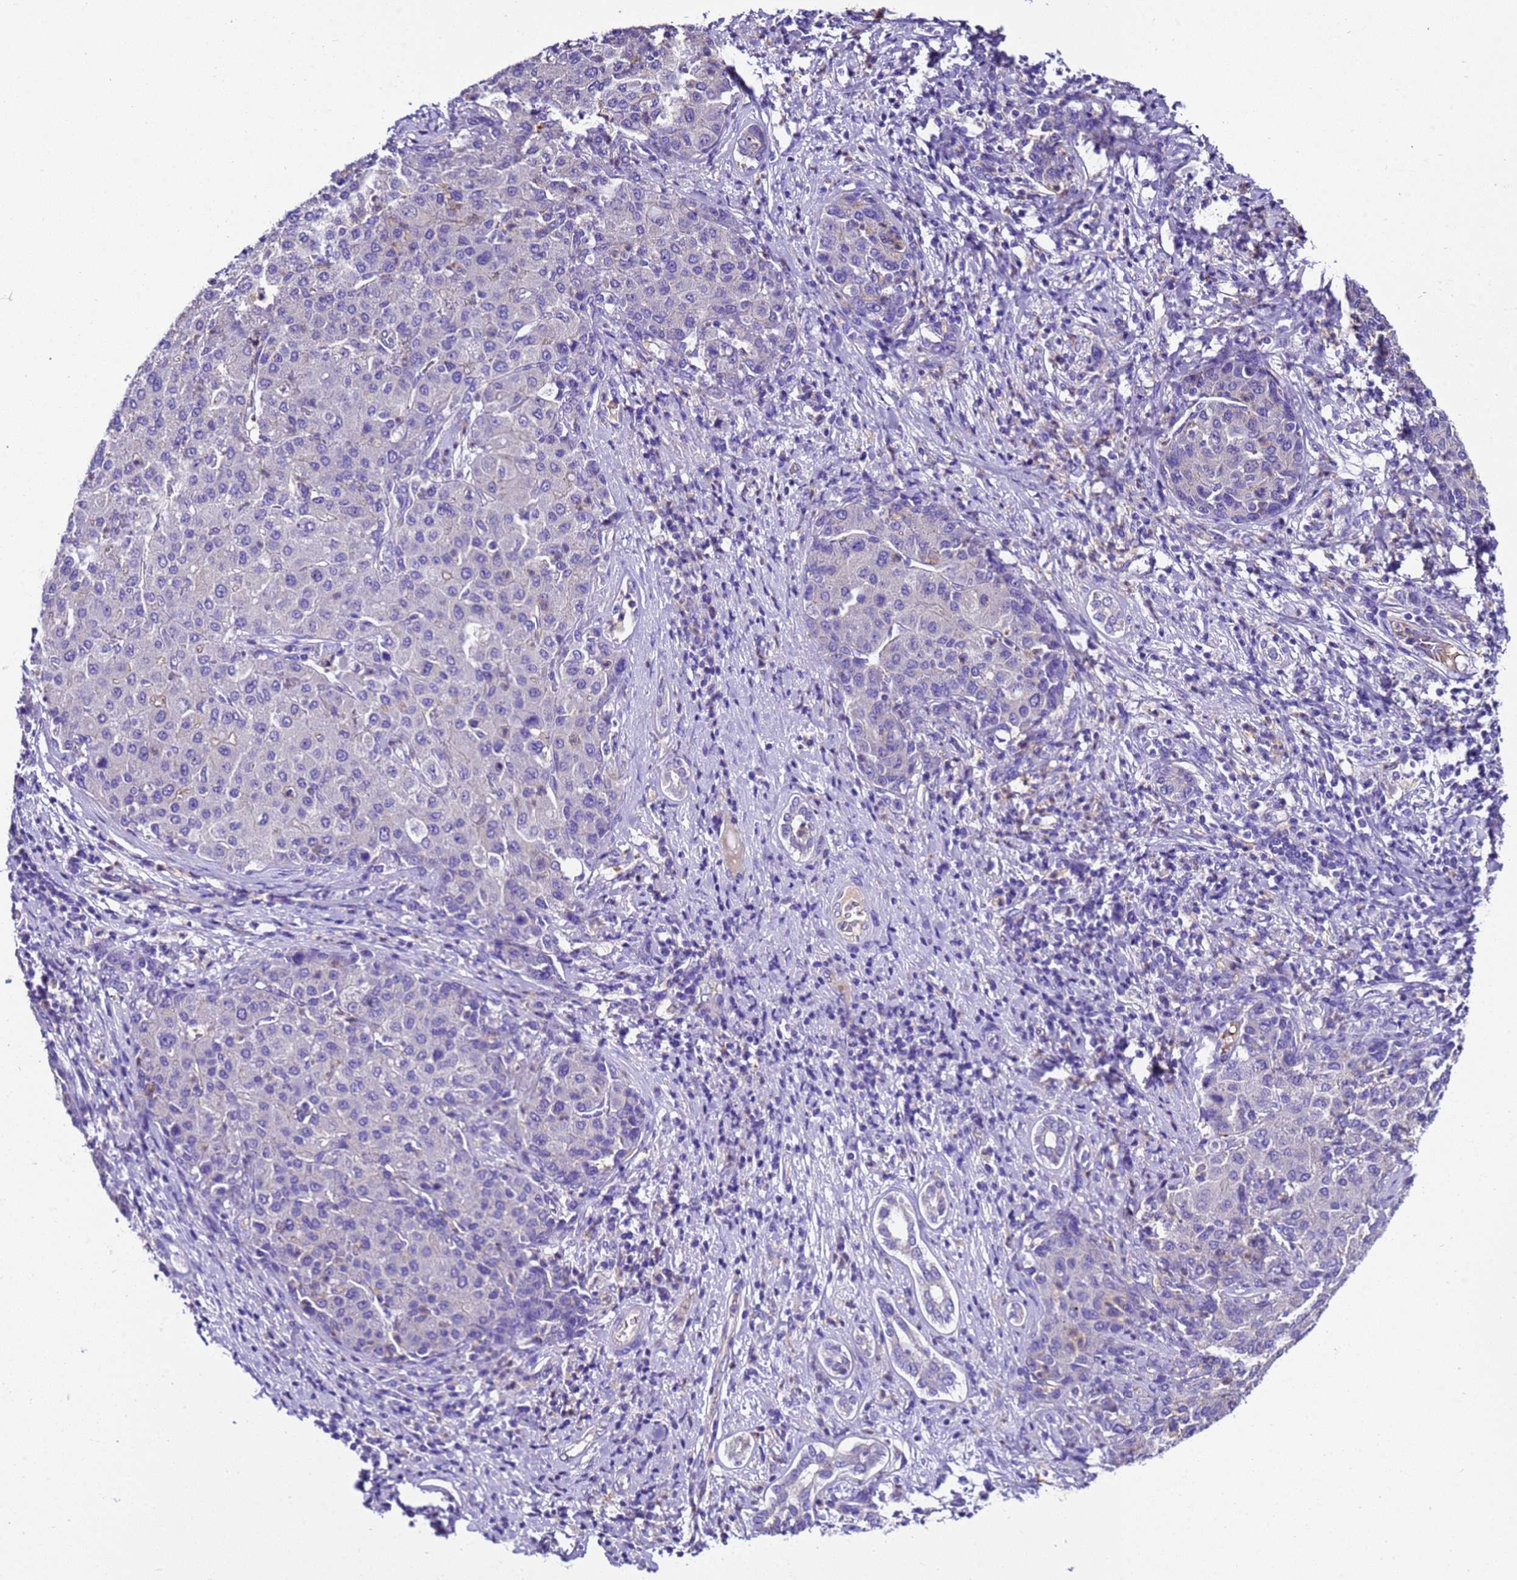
{"staining": {"intensity": "negative", "quantity": "none", "location": "none"}, "tissue": "liver cancer", "cell_type": "Tumor cells", "image_type": "cancer", "snomed": [{"axis": "morphology", "description": "Carcinoma, Hepatocellular, NOS"}, {"axis": "topography", "description": "Liver"}], "caption": "Hepatocellular carcinoma (liver) was stained to show a protein in brown. There is no significant positivity in tumor cells.", "gene": "UGT2A1", "patient": {"sex": "male", "age": 65}}